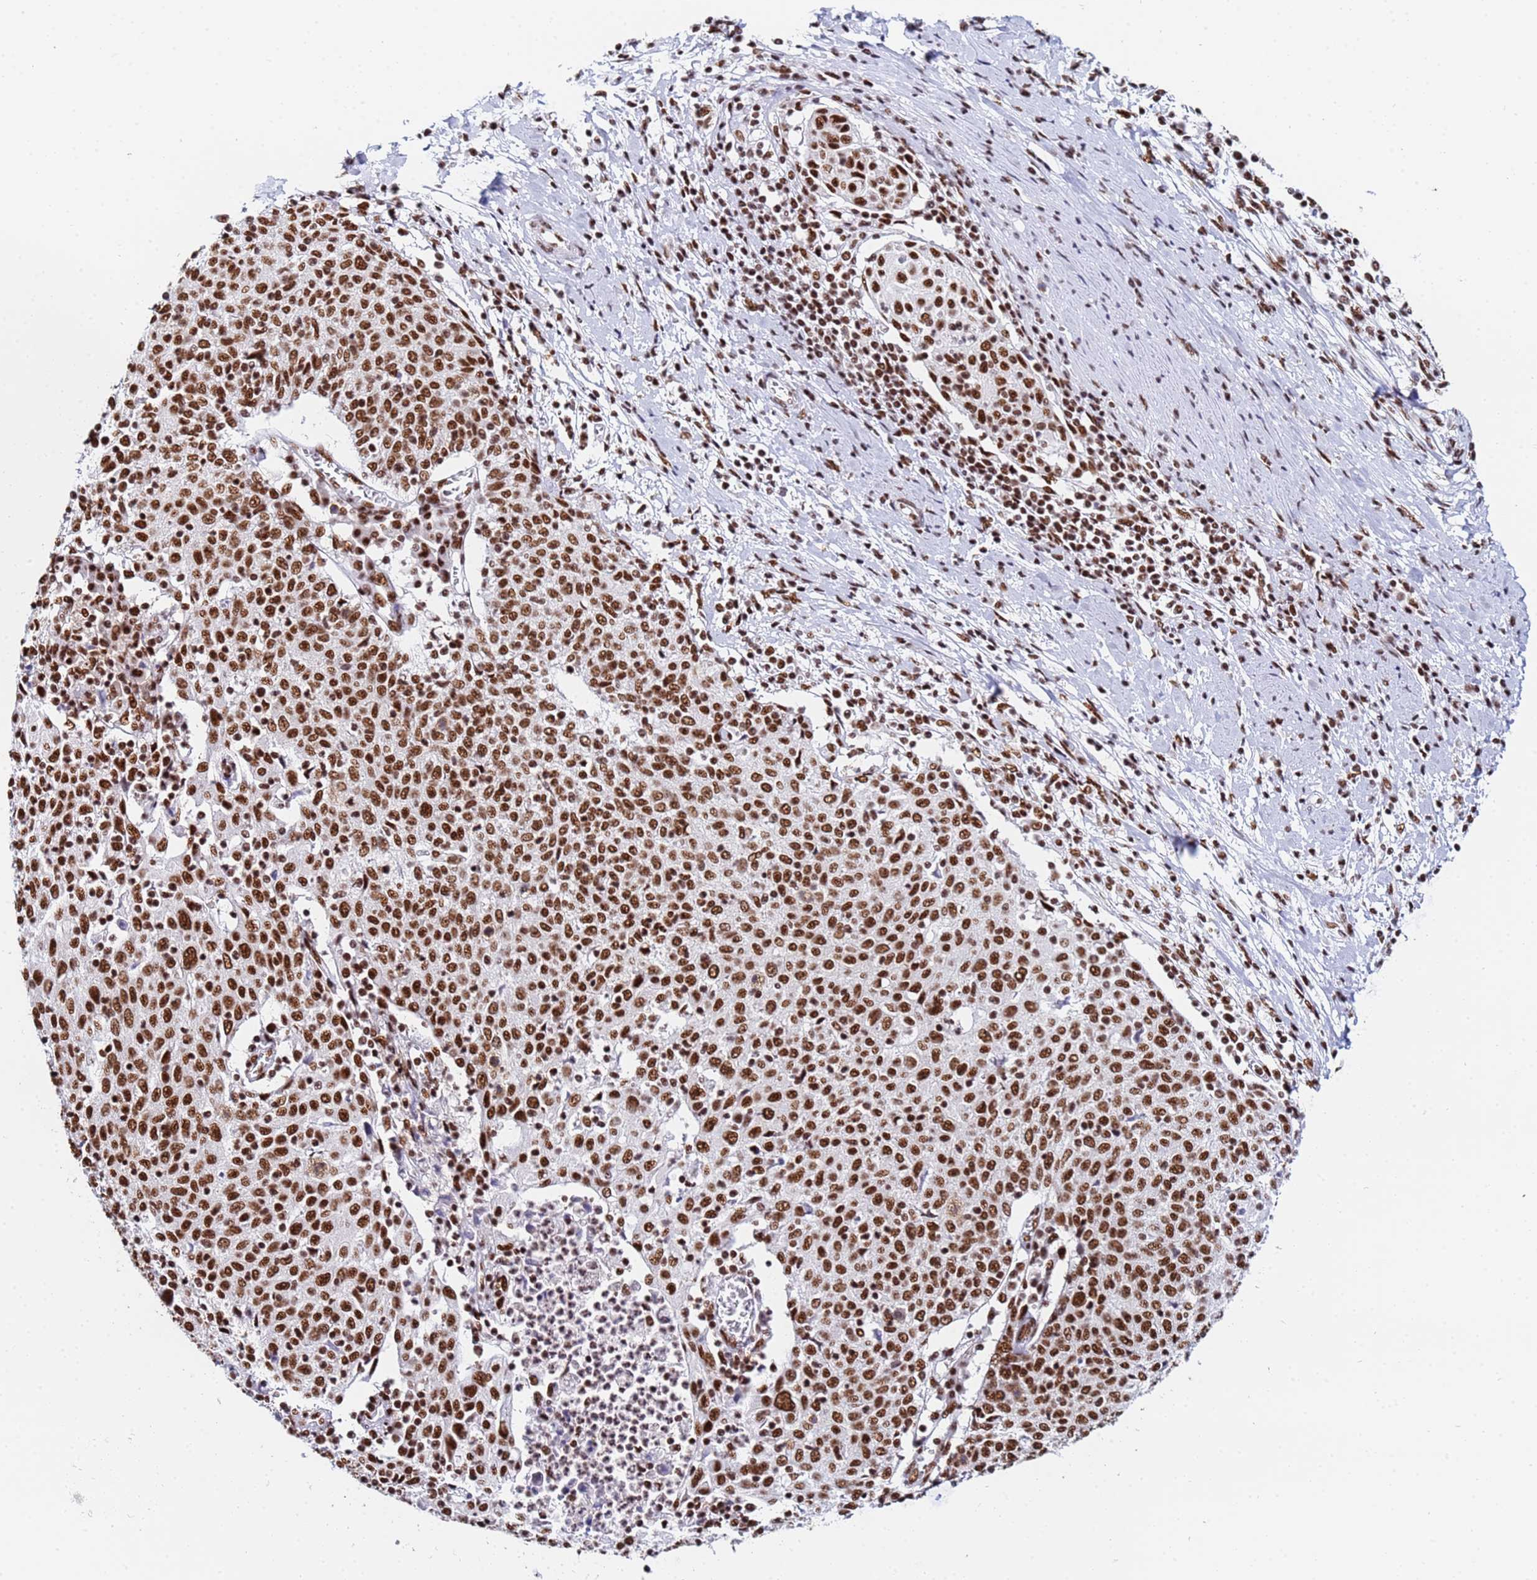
{"staining": {"intensity": "strong", "quantity": ">75%", "location": "nuclear"}, "tissue": "cervical cancer", "cell_type": "Tumor cells", "image_type": "cancer", "snomed": [{"axis": "morphology", "description": "Squamous cell carcinoma, NOS"}, {"axis": "topography", "description": "Cervix"}], "caption": "Protein staining of squamous cell carcinoma (cervical) tissue shows strong nuclear positivity in approximately >75% of tumor cells.", "gene": "SNRPA1", "patient": {"sex": "female", "age": 52}}